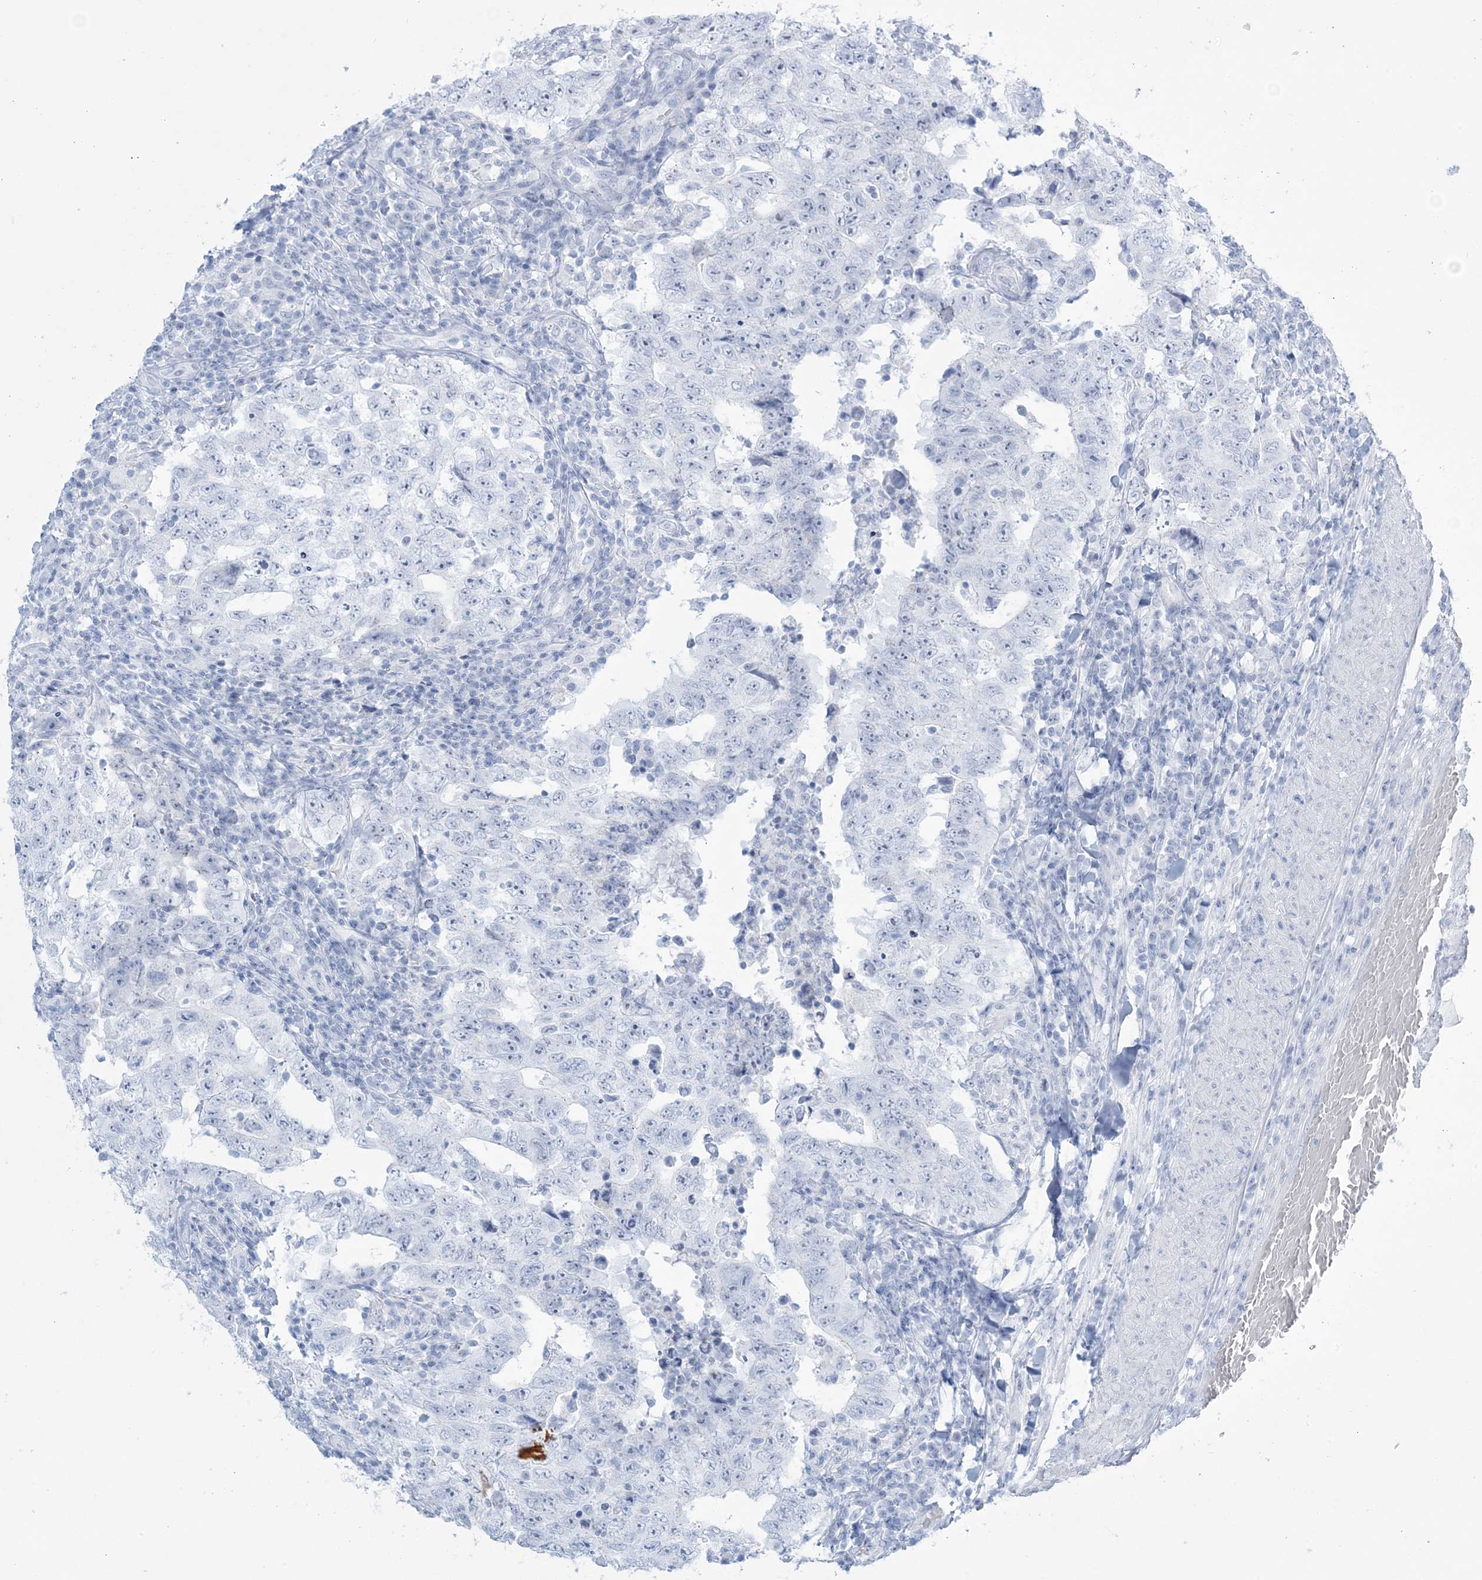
{"staining": {"intensity": "negative", "quantity": "none", "location": "none"}, "tissue": "testis cancer", "cell_type": "Tumor cells", "image_type": "cancer", "snomed": [{"axis": "morphology", "description": "Carcinoma, Embryonal, NOS"}, {"axis": "topography", "description": "Testis"}], "caption": "Immunohistochemistry (IHC) image of neoplastic tissue: embryonal carcinoma (testis) stained with DAB shows no significant protein positivity in tumor cells.", "gene": "AGXT", "patient": {"sex": "male", "age": 26}}